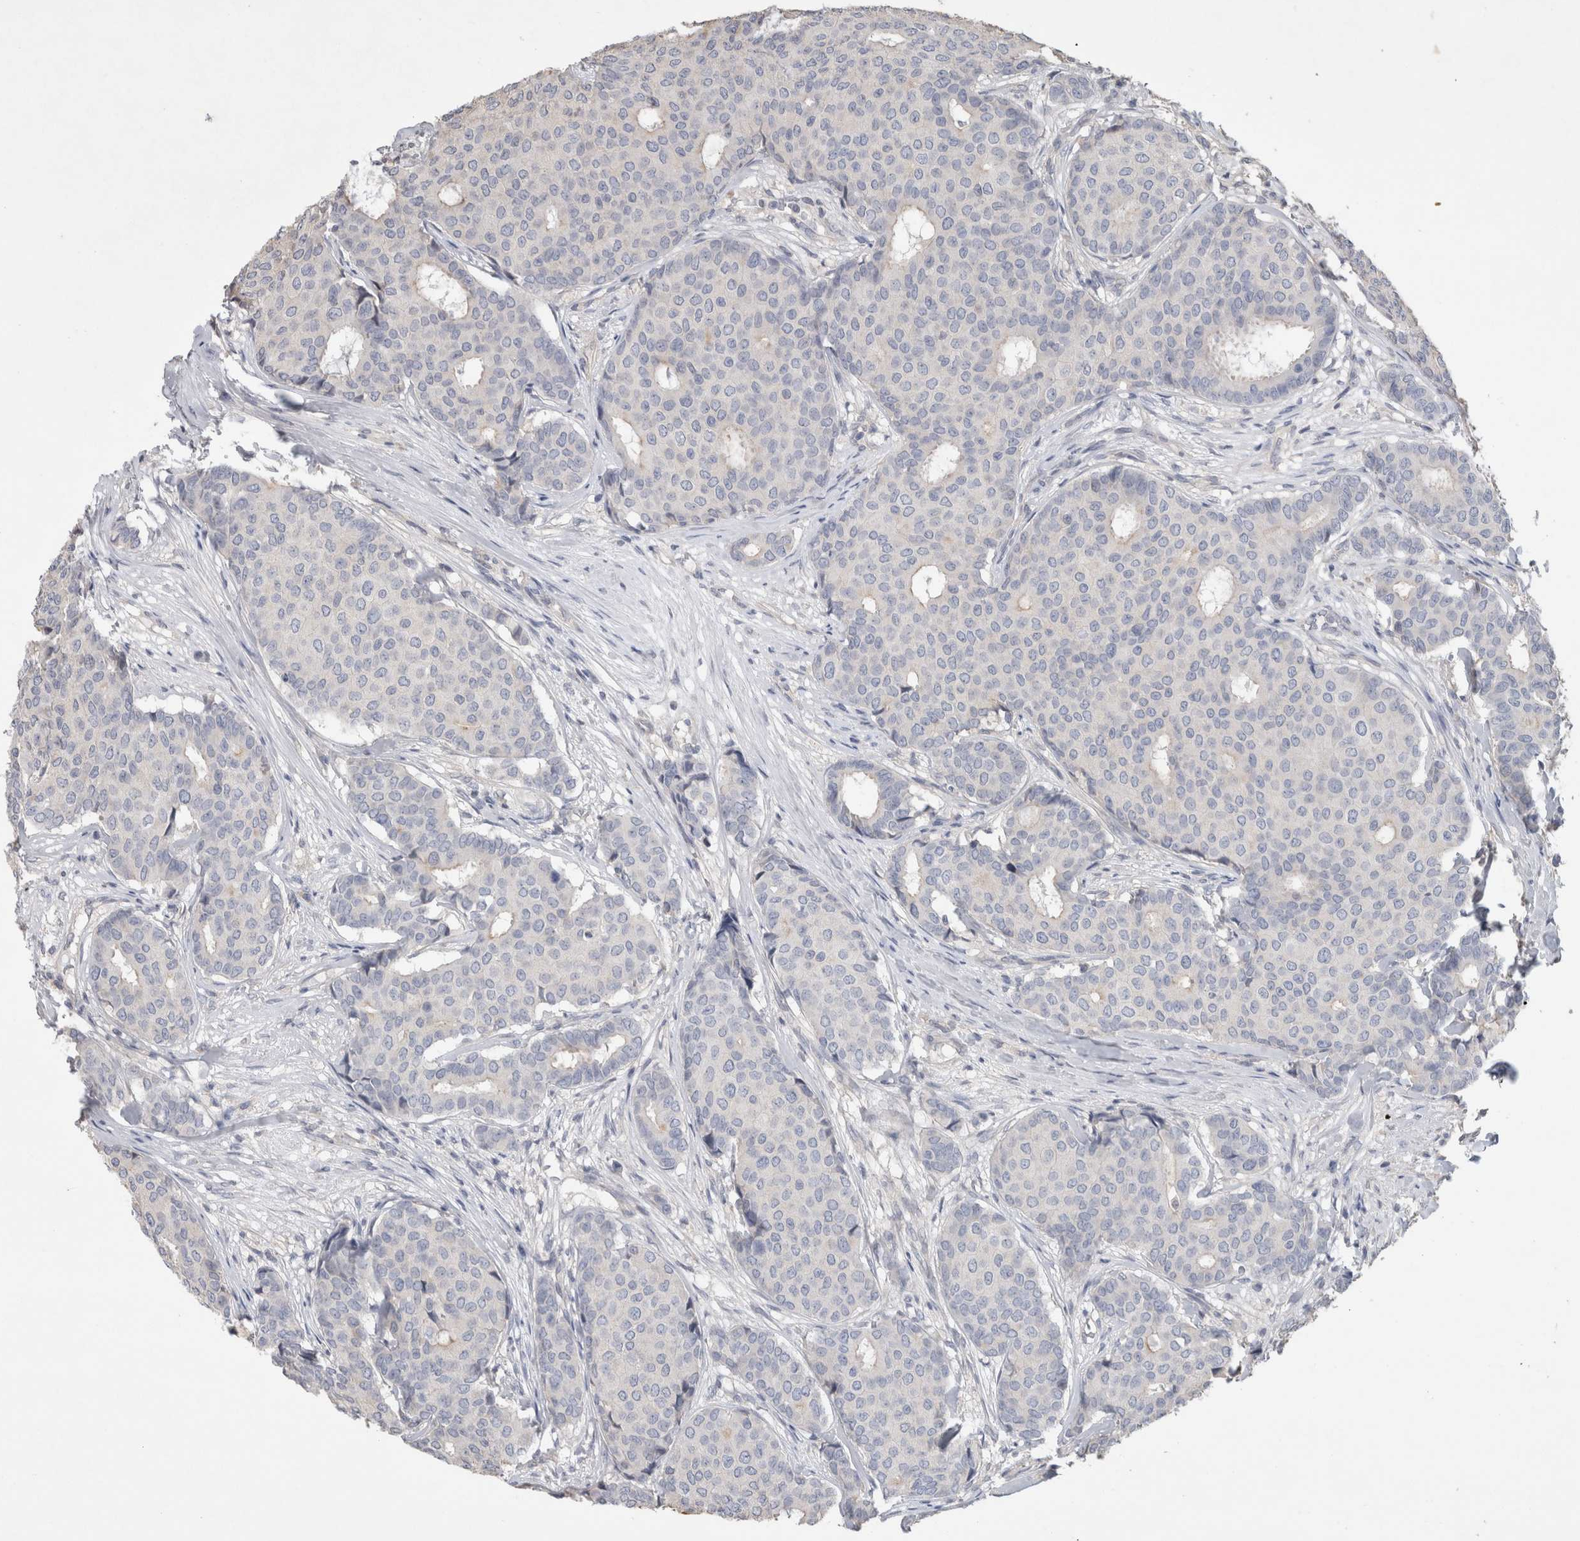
{"staining": {"intensity": "negative", "quantity": "none", "location": "none"}, "tissue": "breast cancer", "cell_type": "Tumor cells", "image_type": "cancer", "snomed": [{"axis": "morphology", "description": "Duct carcinoma"}, {"axis": "topography", "description": "Breast"}], "caption": "Immunohistochemistry image of breast cancer stained for a protein (brown), which reveals no expression in tumor cells.", "gene": "TRIM5", "patient": {"sex": "female", "age": 75}}